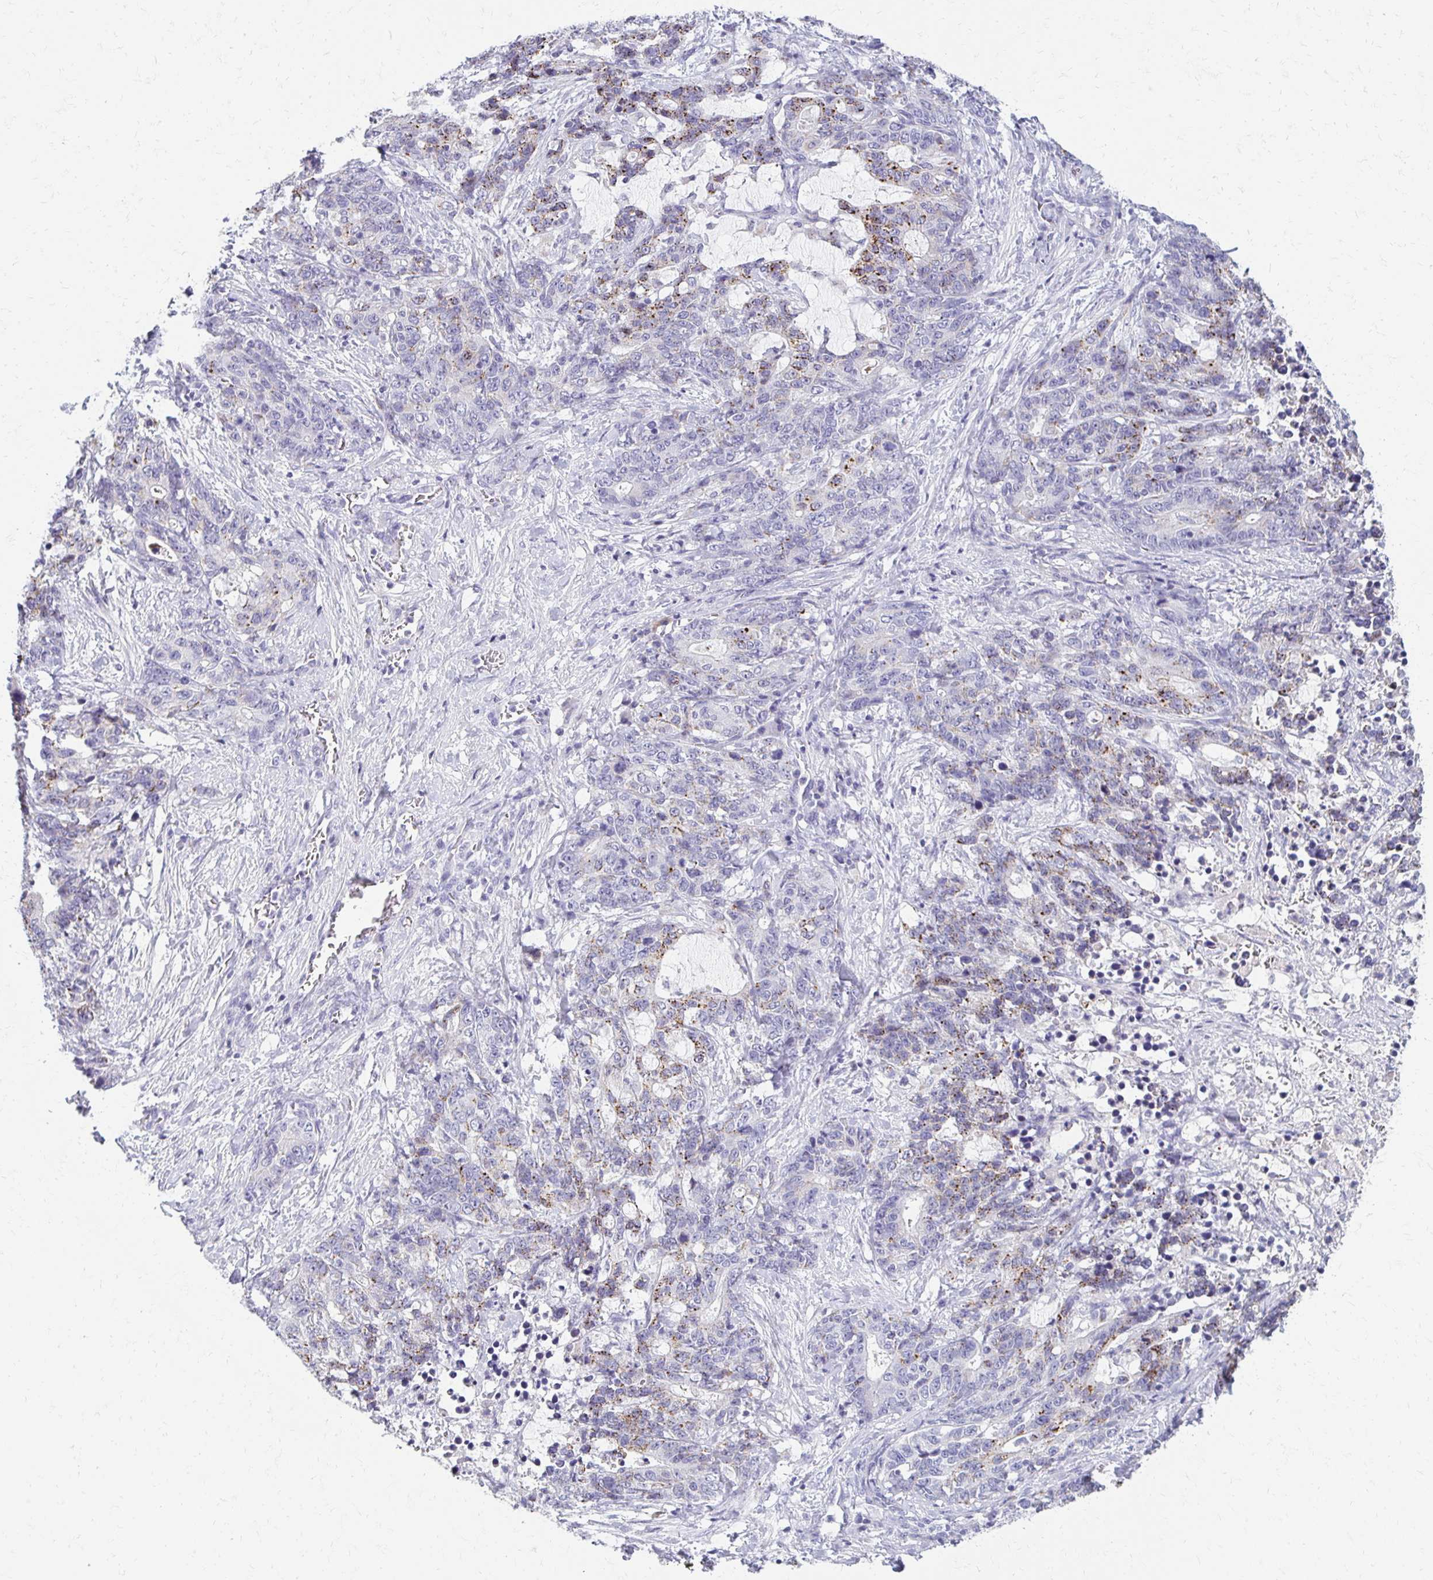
{"staining": {"intensity": "negative", "quantity": "none", "location": "none"}, "tissue": "stomach cancer", "cell_type": "Tumor cells", "image_type": "cancer", "snomed": [{"axis": "morphology", "description": "Normal tissue, NOS"}, {"axis": "morphology", "description": "Adenocarcinoma, NOS"}, {"axis": "topography", "description": "Stomach"}], "caption": "Stomach cancer was stained to show a protein in brown. There is no significant staining in tumor cells.", "gene": "BBS12", "patient": {"sex": "female", "age": 64}}